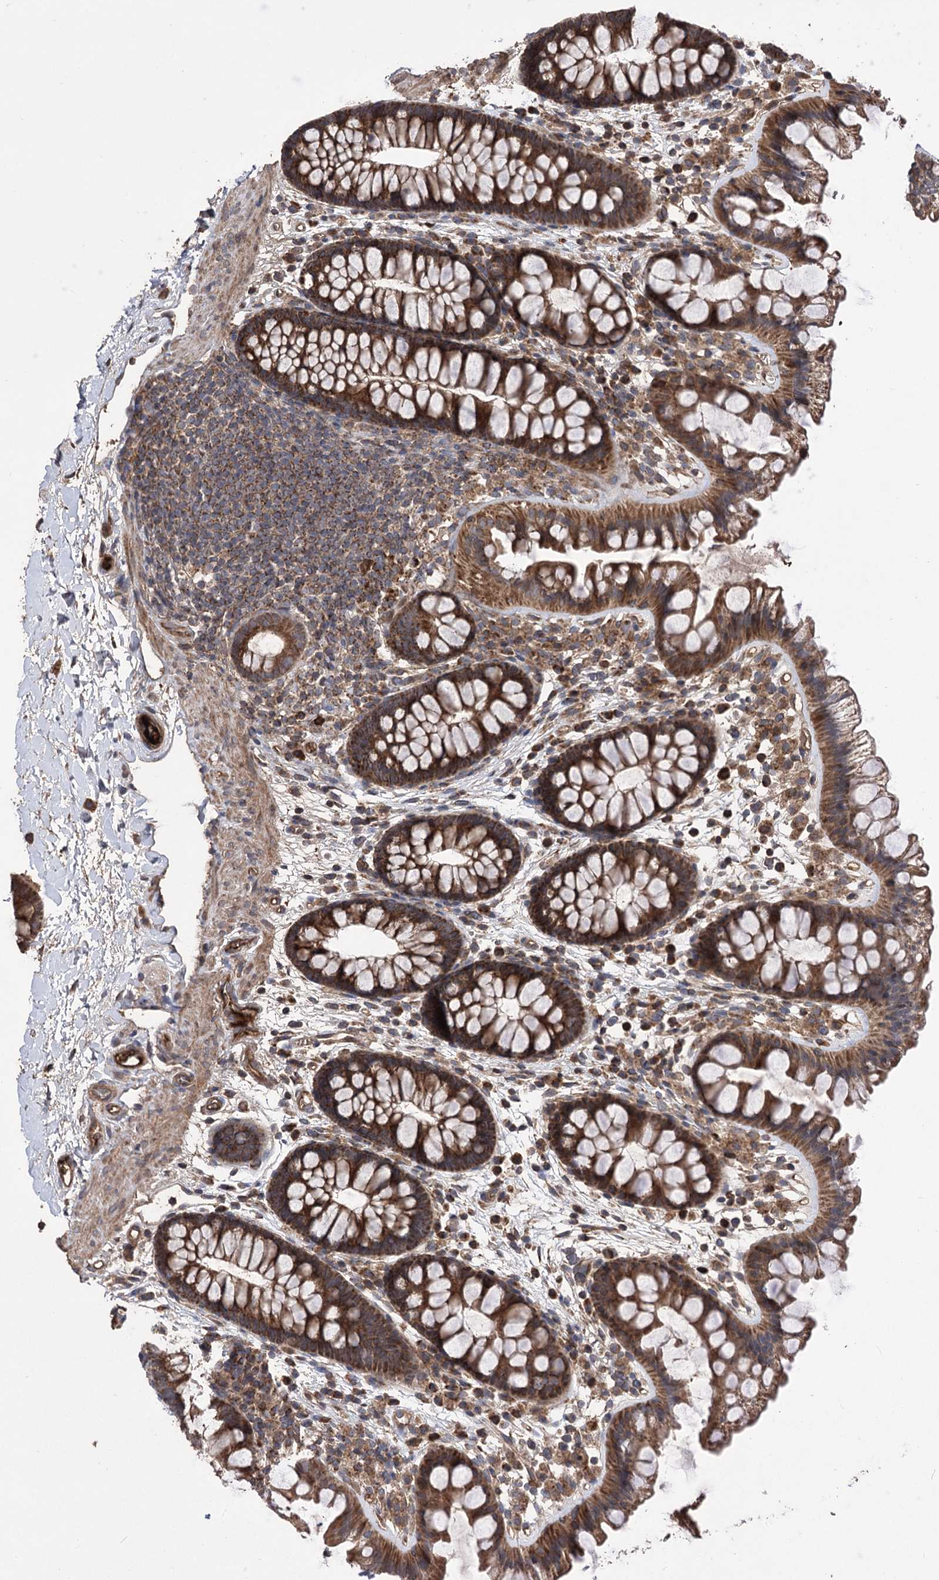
{"staining": {"intensity": "strong", "quantity": ">75%", "location": "cytoplasmic/membranous"}, "tissue": "colon", "cell_type": "Endothelial cells", "image_type": "normal", "snomed": [{"axis": "morphology", "description": "Normal tissue, NOS"}, {"axis": "topography", "description": "Colon"}], "caption": "Immunohistochemistry (IHC) photomicrograph of benign human colon stained for a protein (brown), which exhibits high levels of strong cytoplasmic/membranous staining in approximately >75% of endothelial cells.", "gene": "RASSF3", "patient": {"sex": "female", "age": 62}}